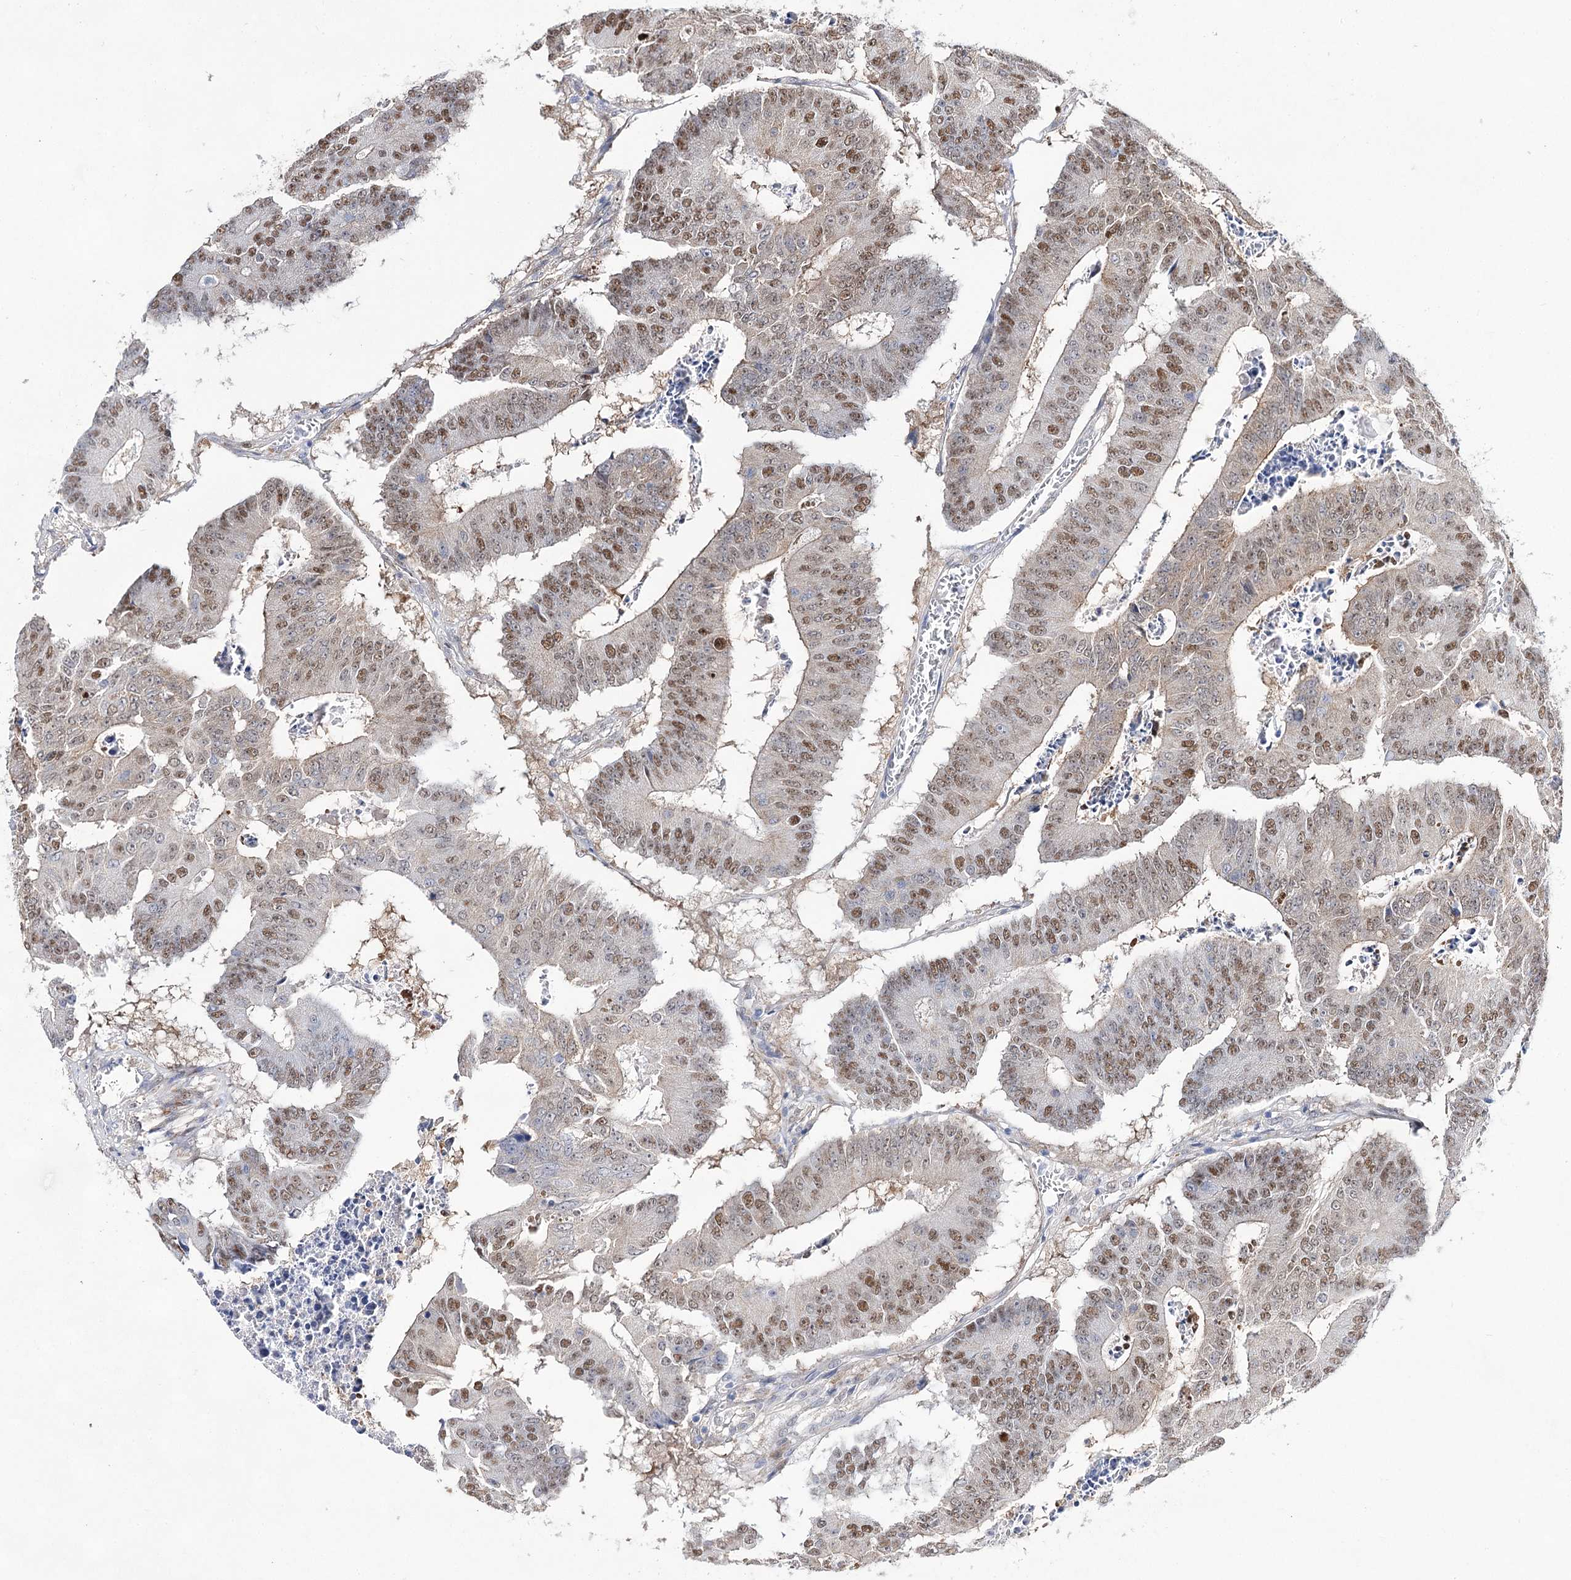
{"staining": {"intensity": "moderate", "quantity": "25%-75%", "location": "nuclear"}, "tissue": "colorectal cancer", "cell_type": "Tumor cells", "image_type": "cancer", "snomed": [{"axis": "morphology", "description": "Adenocarcinoma, NOS"}, {"axis": "topography", "description": "Colon"}], "caption": "Protein analysis of adenocarcinoma (colorectal) tissue exhibits moderate nuclear expression in approximately 25%-75% of tumor cells.", "gene": "UGDH", "patient": {"sex": "male", "age": 87}}